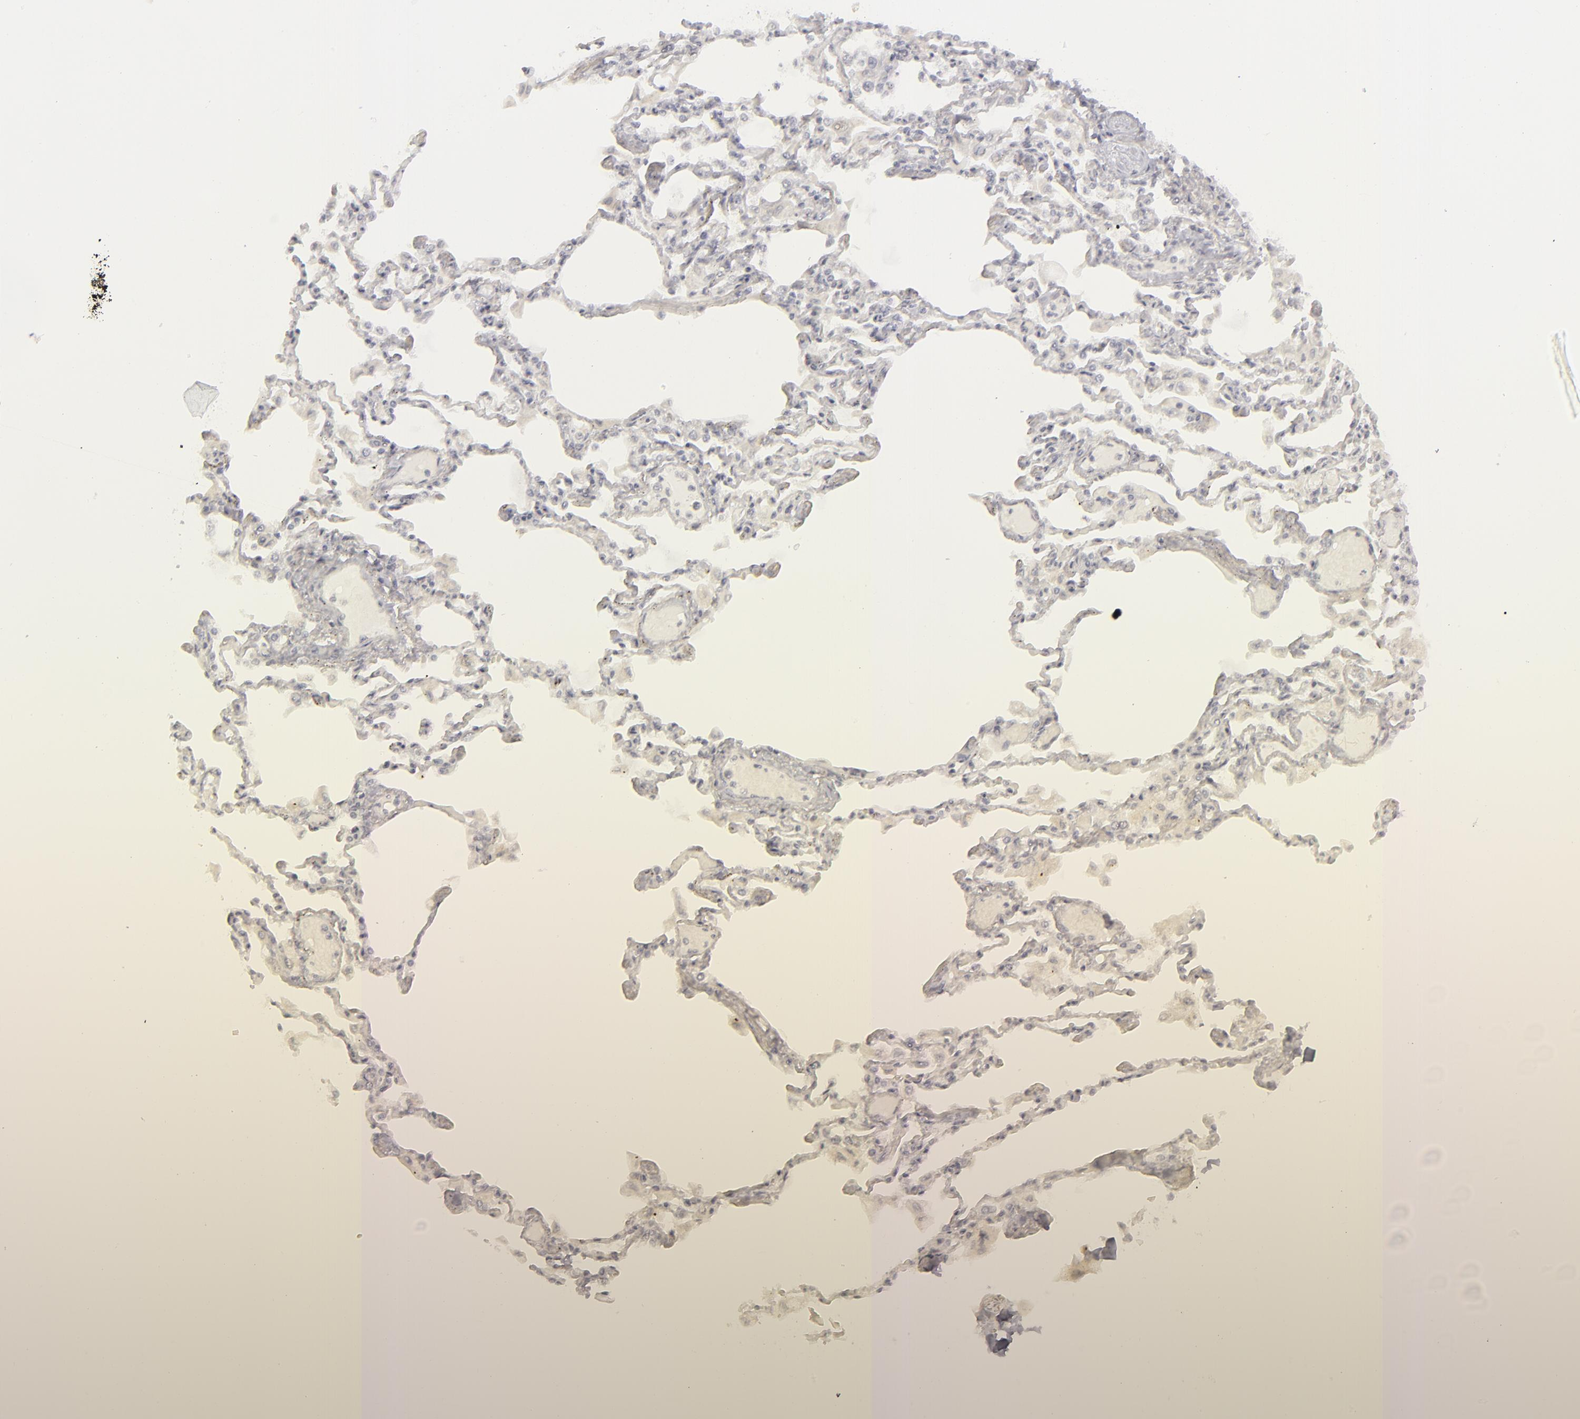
{"staining": {"intensity": "negative", "quantity": "none", "location": "none"}, "tissue": "adipose tissue", "cell_type": "Adipocytes", "image_type": "normal", "snomed": [{"axis": "morphology", "description": "Normal tissue, NOS"}, {"axis": "topography", "description": "Bronchus"}, {"axis": "topography", "description": "Lung"}], "caption": "Image shows no protein staining in adipocytes of benign adipose tissue. Nuclei are stained in blue.", "gene": "KIAA1210", "patient": {"sex": "female", "age": 49}}